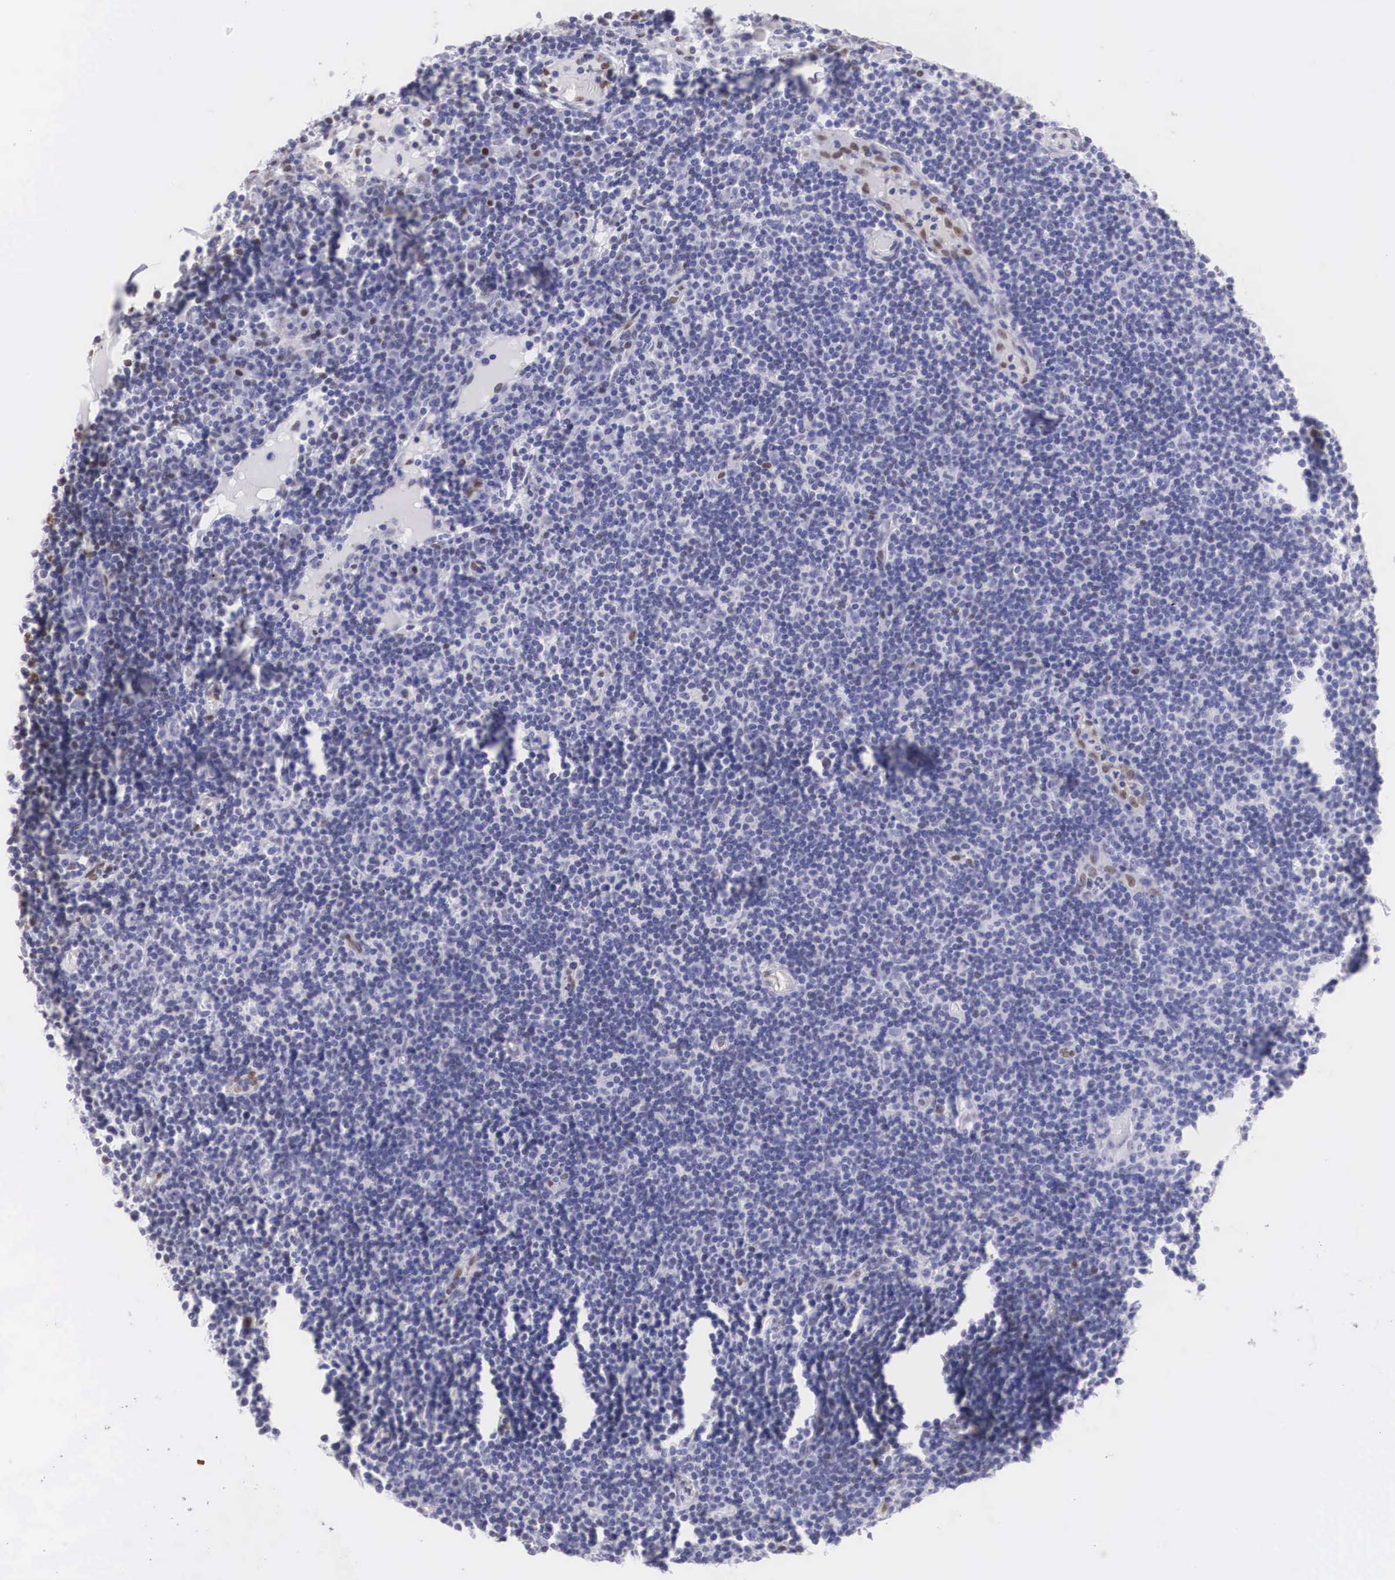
{"staining": {"intensity": "moderate", "quantity": "<25%", "location": "nuclear"}, "tissue": "lymph node", "cell_type": "Germinal center cells", "image_type": "normal", "snomed": [{"axis": "morphology", "description": "Normal tissue, NOS"}, {"axis": "topography", "description": "Lymph node"}], "caption": "Protein expression analysis of benign lymph node displays moderate nuclear expression in approximately <25% of germinal center cells.", "gene": "HMGN5", "patient": {"sex": "female", "age": 55}}